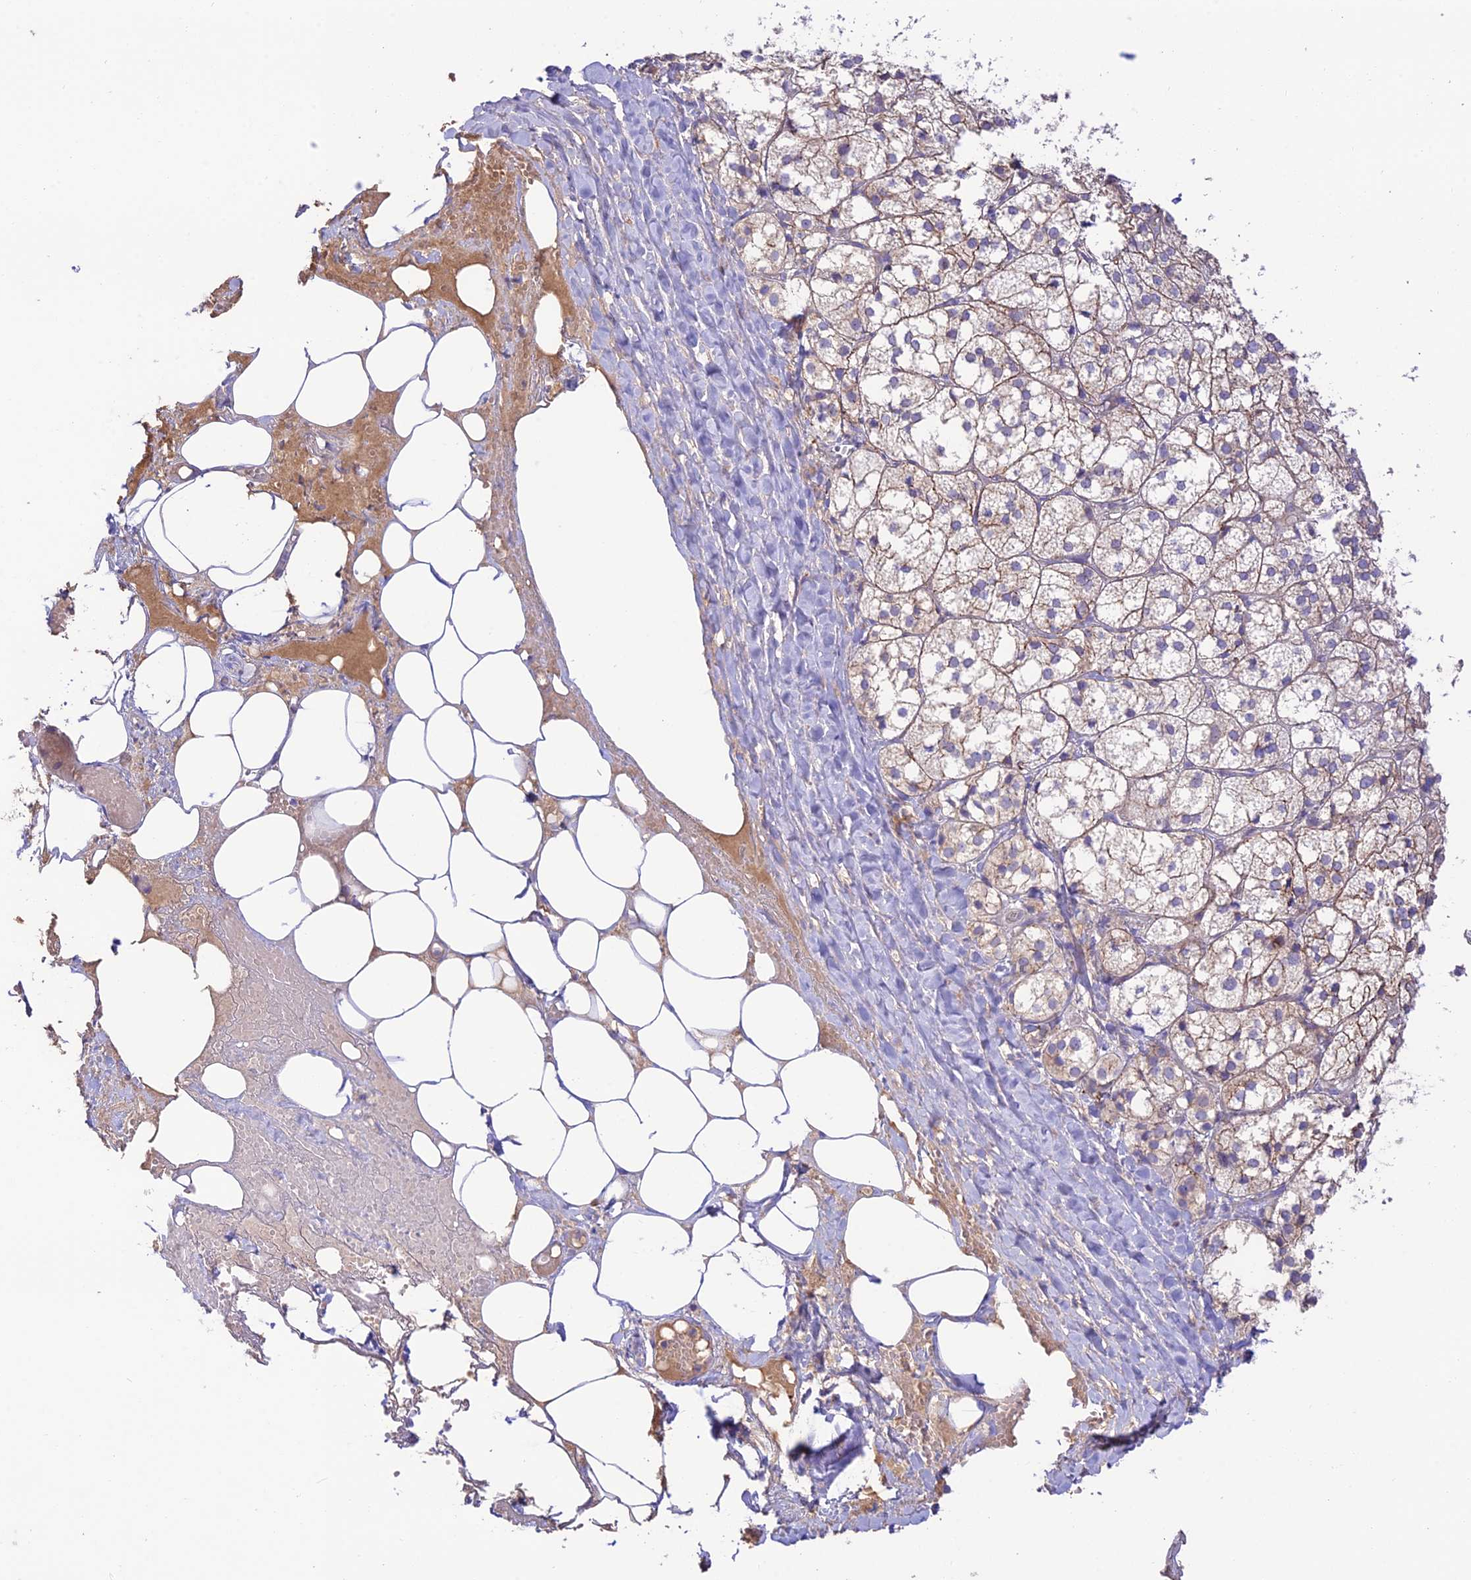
{"staining": {"intensity": "moderate", "quantity": "<25%", "location": "cytoplasmic/membranous"}, "tissue": "adrenal gland", "cell_type": "Glandular cells", "image_type": "normal", "snomed": [{"axis": "morphology", "description": "Normal tissue, NOS"}, {"axis": "topography", "description": "Adrenal gland"}], "caption": "A histopathology image showing moderate cytoplasmic/membranous positivity in approximately <25% of glandular cells in unremarkable adrenal gland, as visualized by brown immunohistochemical staining.", "gene": "NLRP9", "patient": {"sex": "female", "age": 61}}